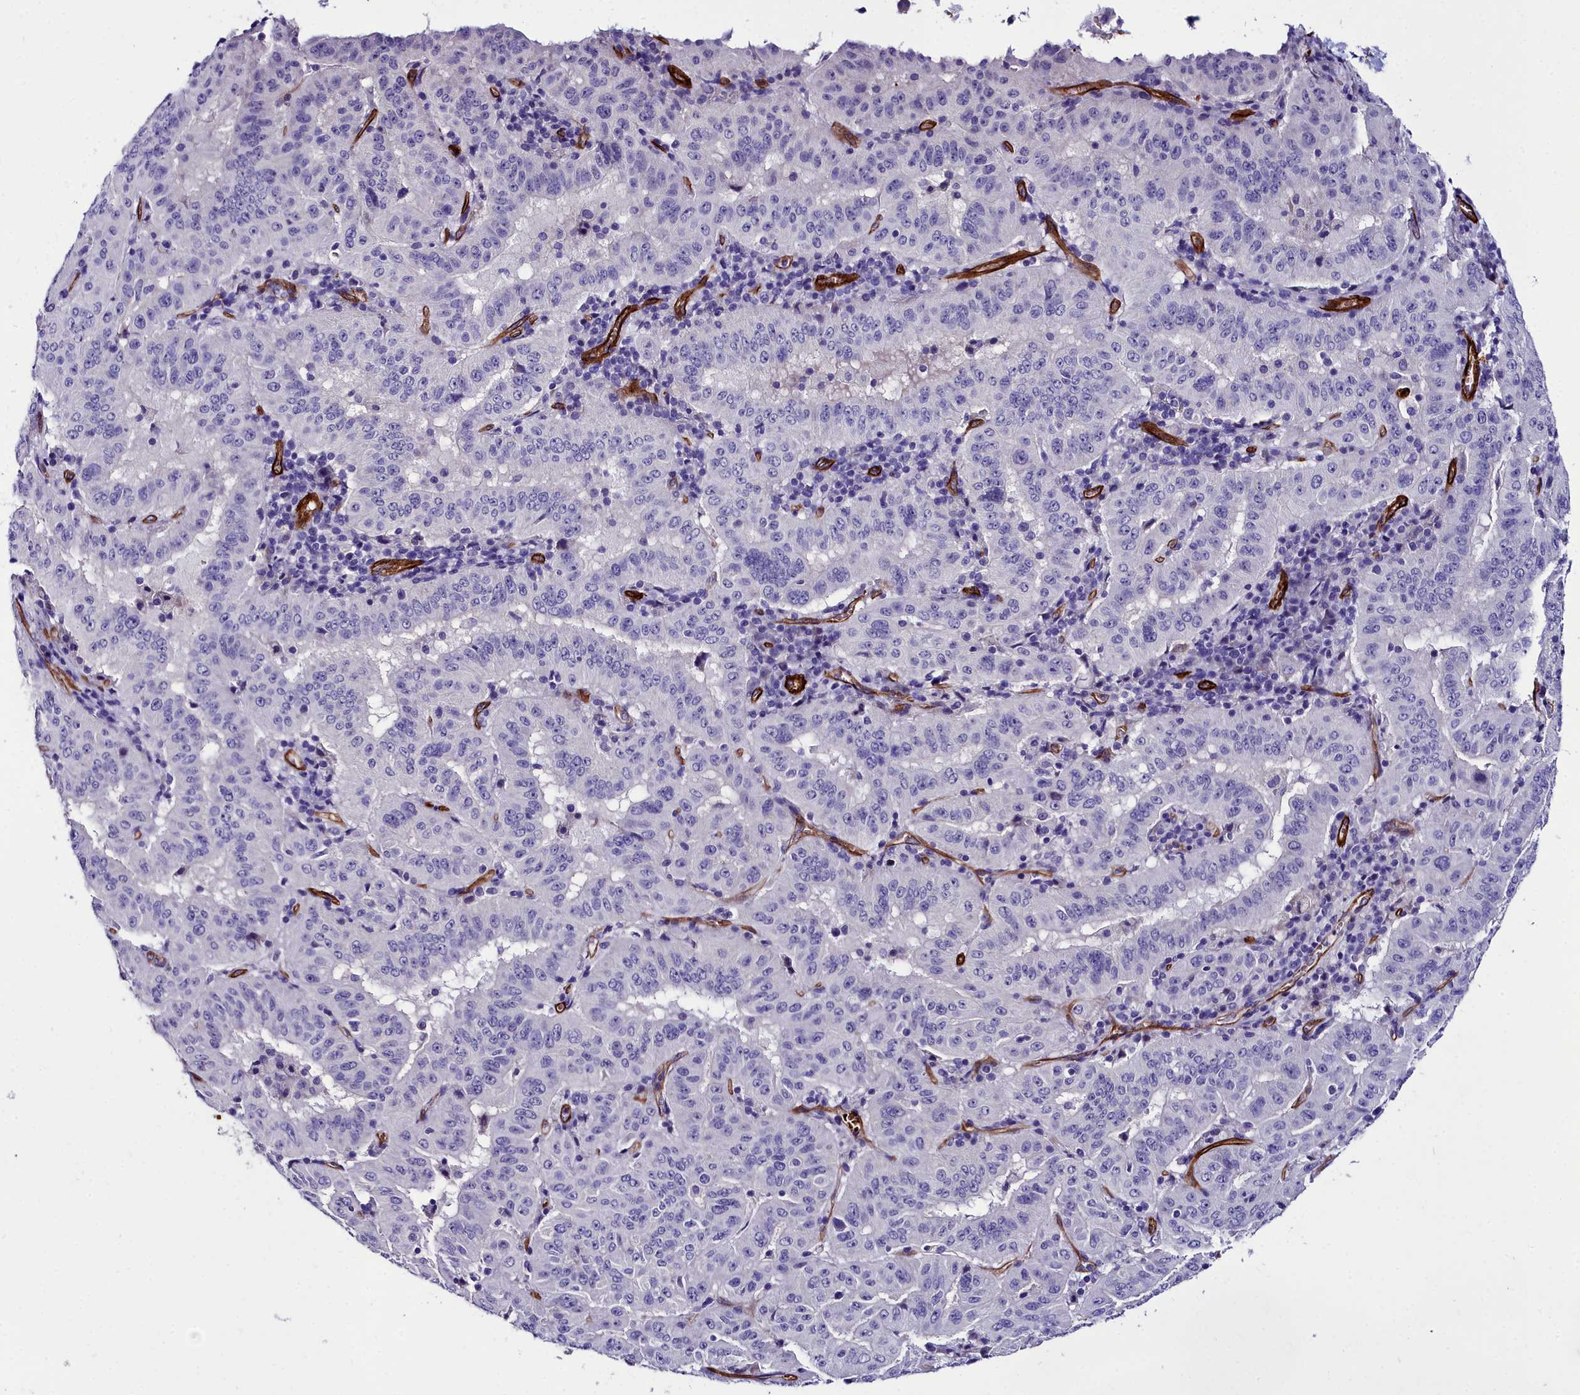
{"staining": {"intensity": "negative", "quantity": "none", "location": "none"}, "tissue": "pancreatic cancer", "cell_type": "Tumor cells", "image_type": "cancer", "snomed": [{"axis": "morphology", "description": "Adenocarcinoma, NOS"}, {"axis": "topography", "description": "Pancreas"}], "caption": "DAB immunohistochemical staining of human pancreatic cancer shows no significant positivity in tumor cells.", "gene": "CYP4F11", "patient": {"sex": "male", "age": 63}}